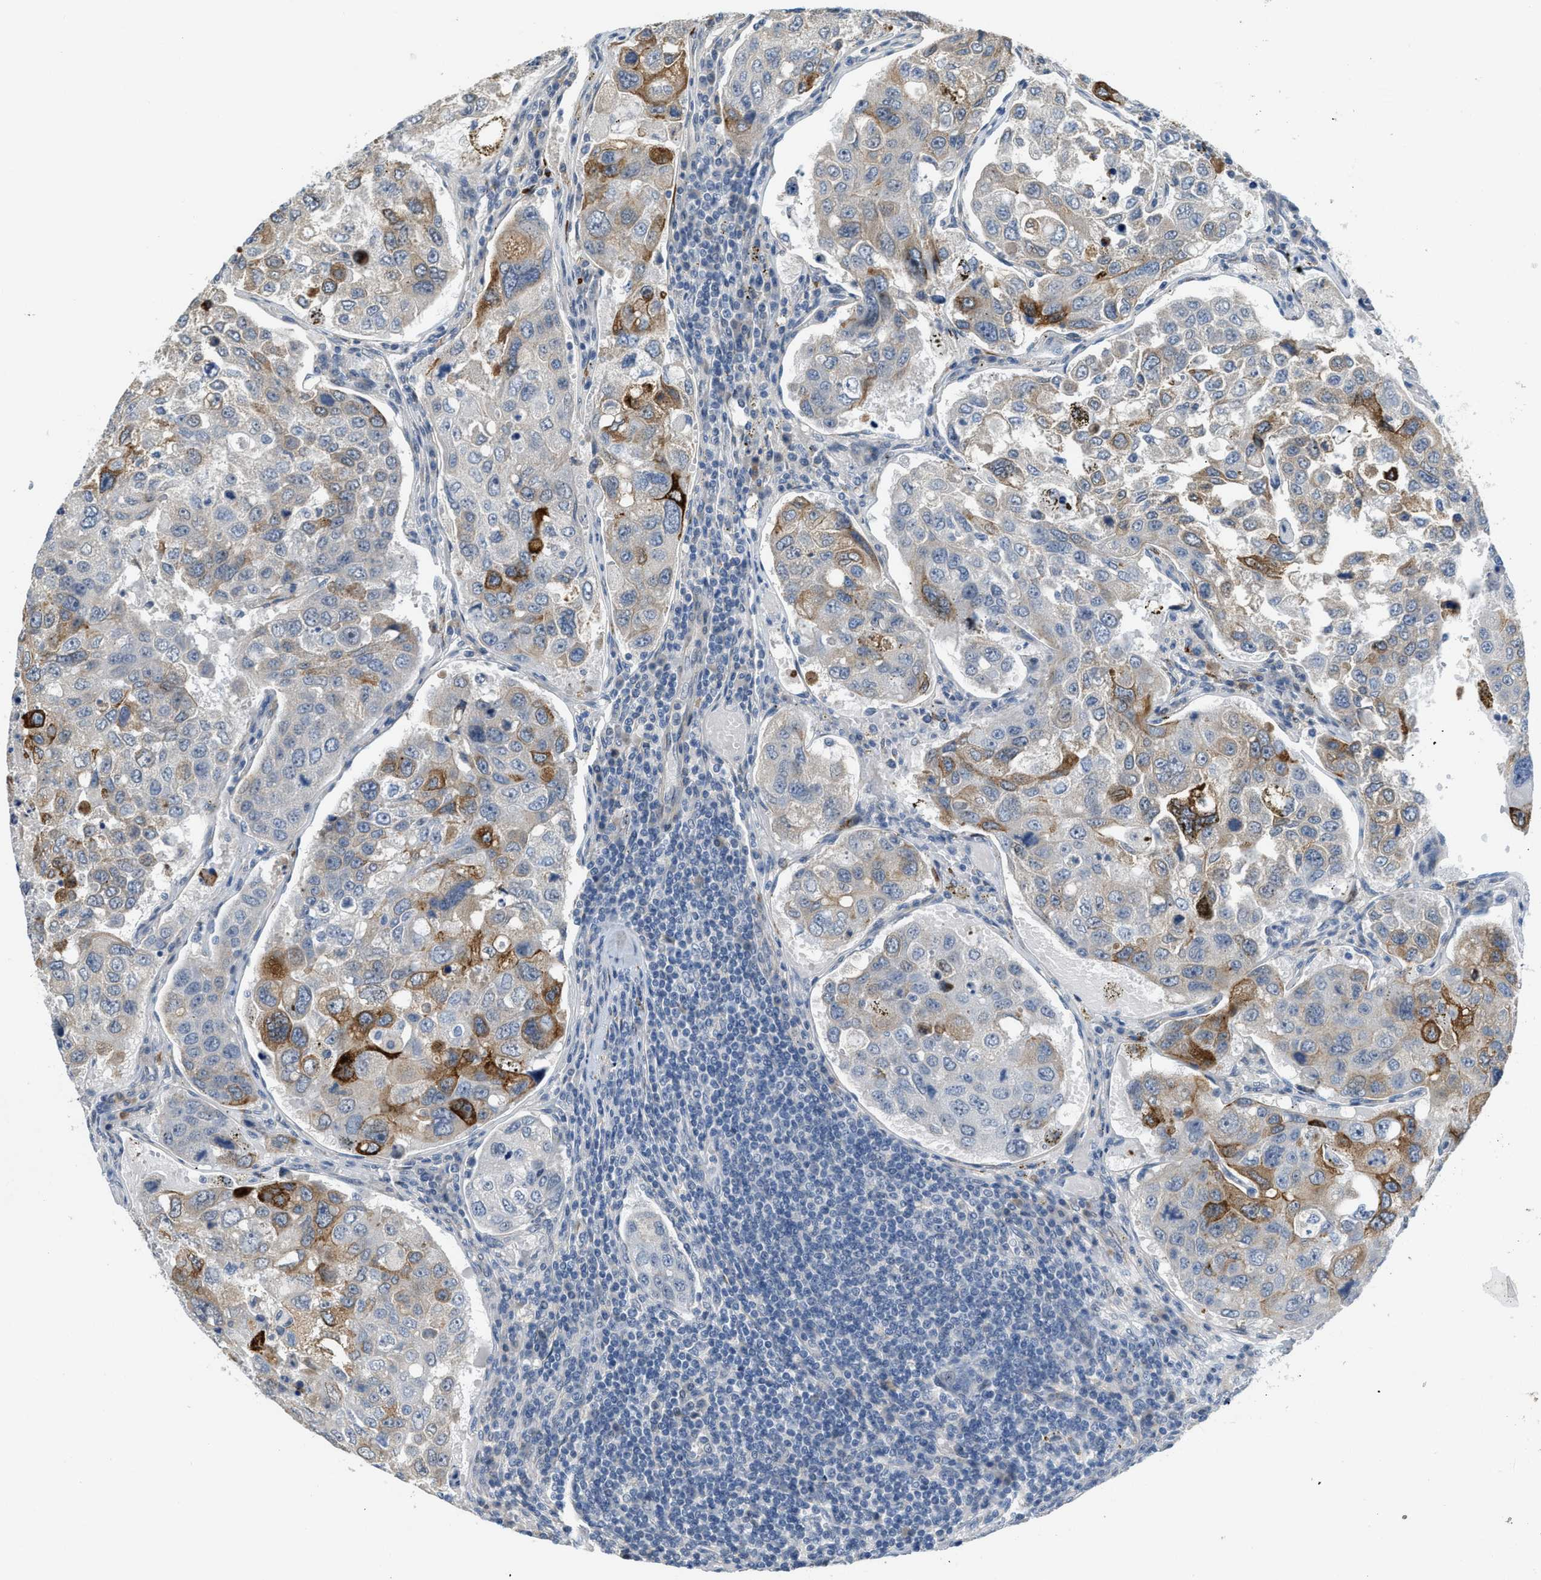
{"staining": {"intensity": "strong", "quantity": "<25%", "location": "cytoplasmic/membranous"}, "tissue": "urothelial cancer", "cell_type": "Tumor cells", "image_type": "cancer", "snomed": [{"axis": "morphology", "description": "Urothelial carcinoma, High grade"}, {"axis": "topography", "description": "Lymph node"}, {"axis": "topography", "description": "Urinary bladder"}], "caption": "Immunohistochemistry (IHC) (DAB) staining of human urothelial cancer exhibits strong cytoplasmic/membranous protein expression in about <25% of tumor cells.", "gene": "TMEM154", "patient": {"sex": "male", "age": 51}}